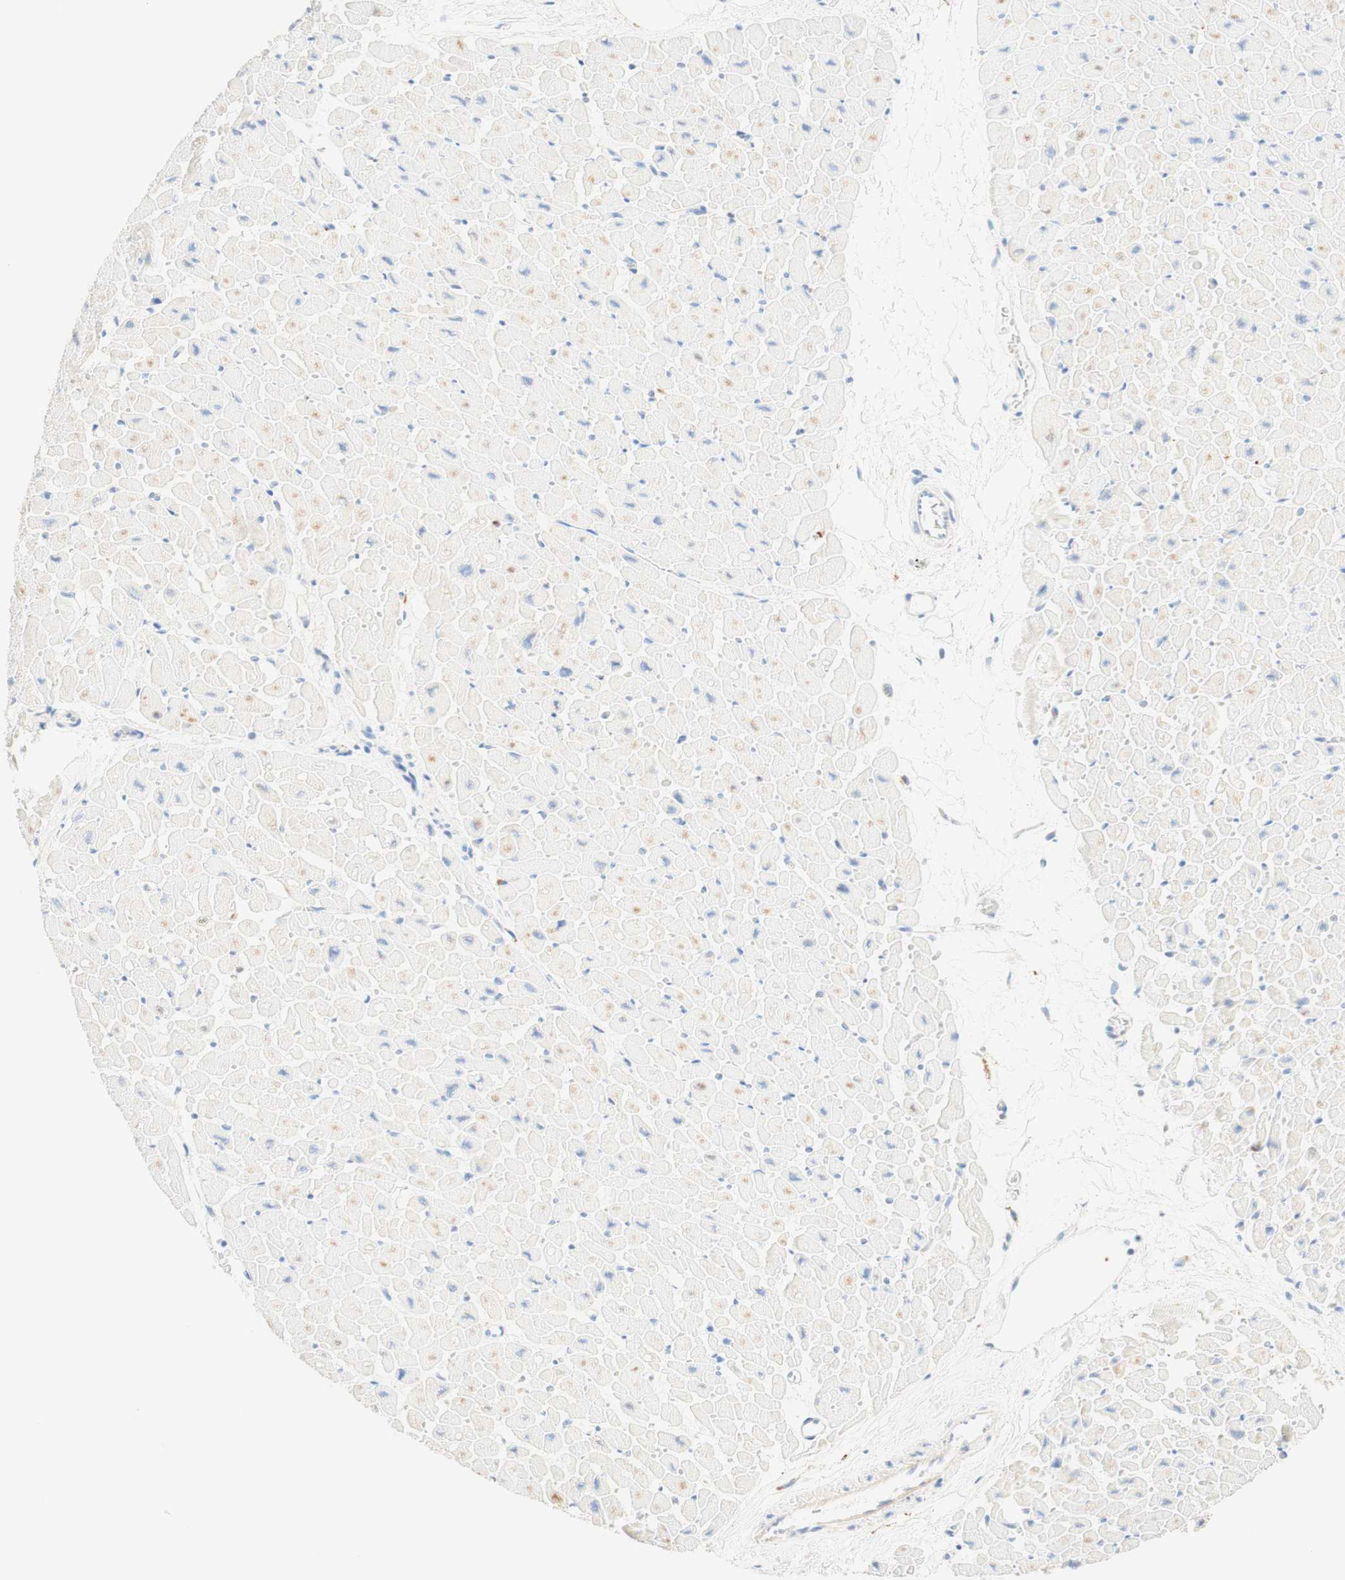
{"staining": {"intensity": "weak", "quantity": "25%-75%", "location": "cytoplasmic/membranous"}, "tissue": "heart muscle", "cell_type": "Cardiomyocytes", "image_type": "normal", "snomed": [{"axis": "morphology", "description": "Normal tissue, NOS"}, {"axis": "topography", "description": "Heart"}], "caption": "Immunohistochemistry (DAB (3,3'-diaminobenzidine)) staining of benign heart muscle shows weak cytoplasmic/membranous protein positivity in about 25%-75% of cardiomyocytes. The staining was performed using DAB, with brown indicating positive protein expression. Nuclei are stained blue with hematoxylin.", "gene": "CD63", "patient": {"sex": "male", "age": 45}}